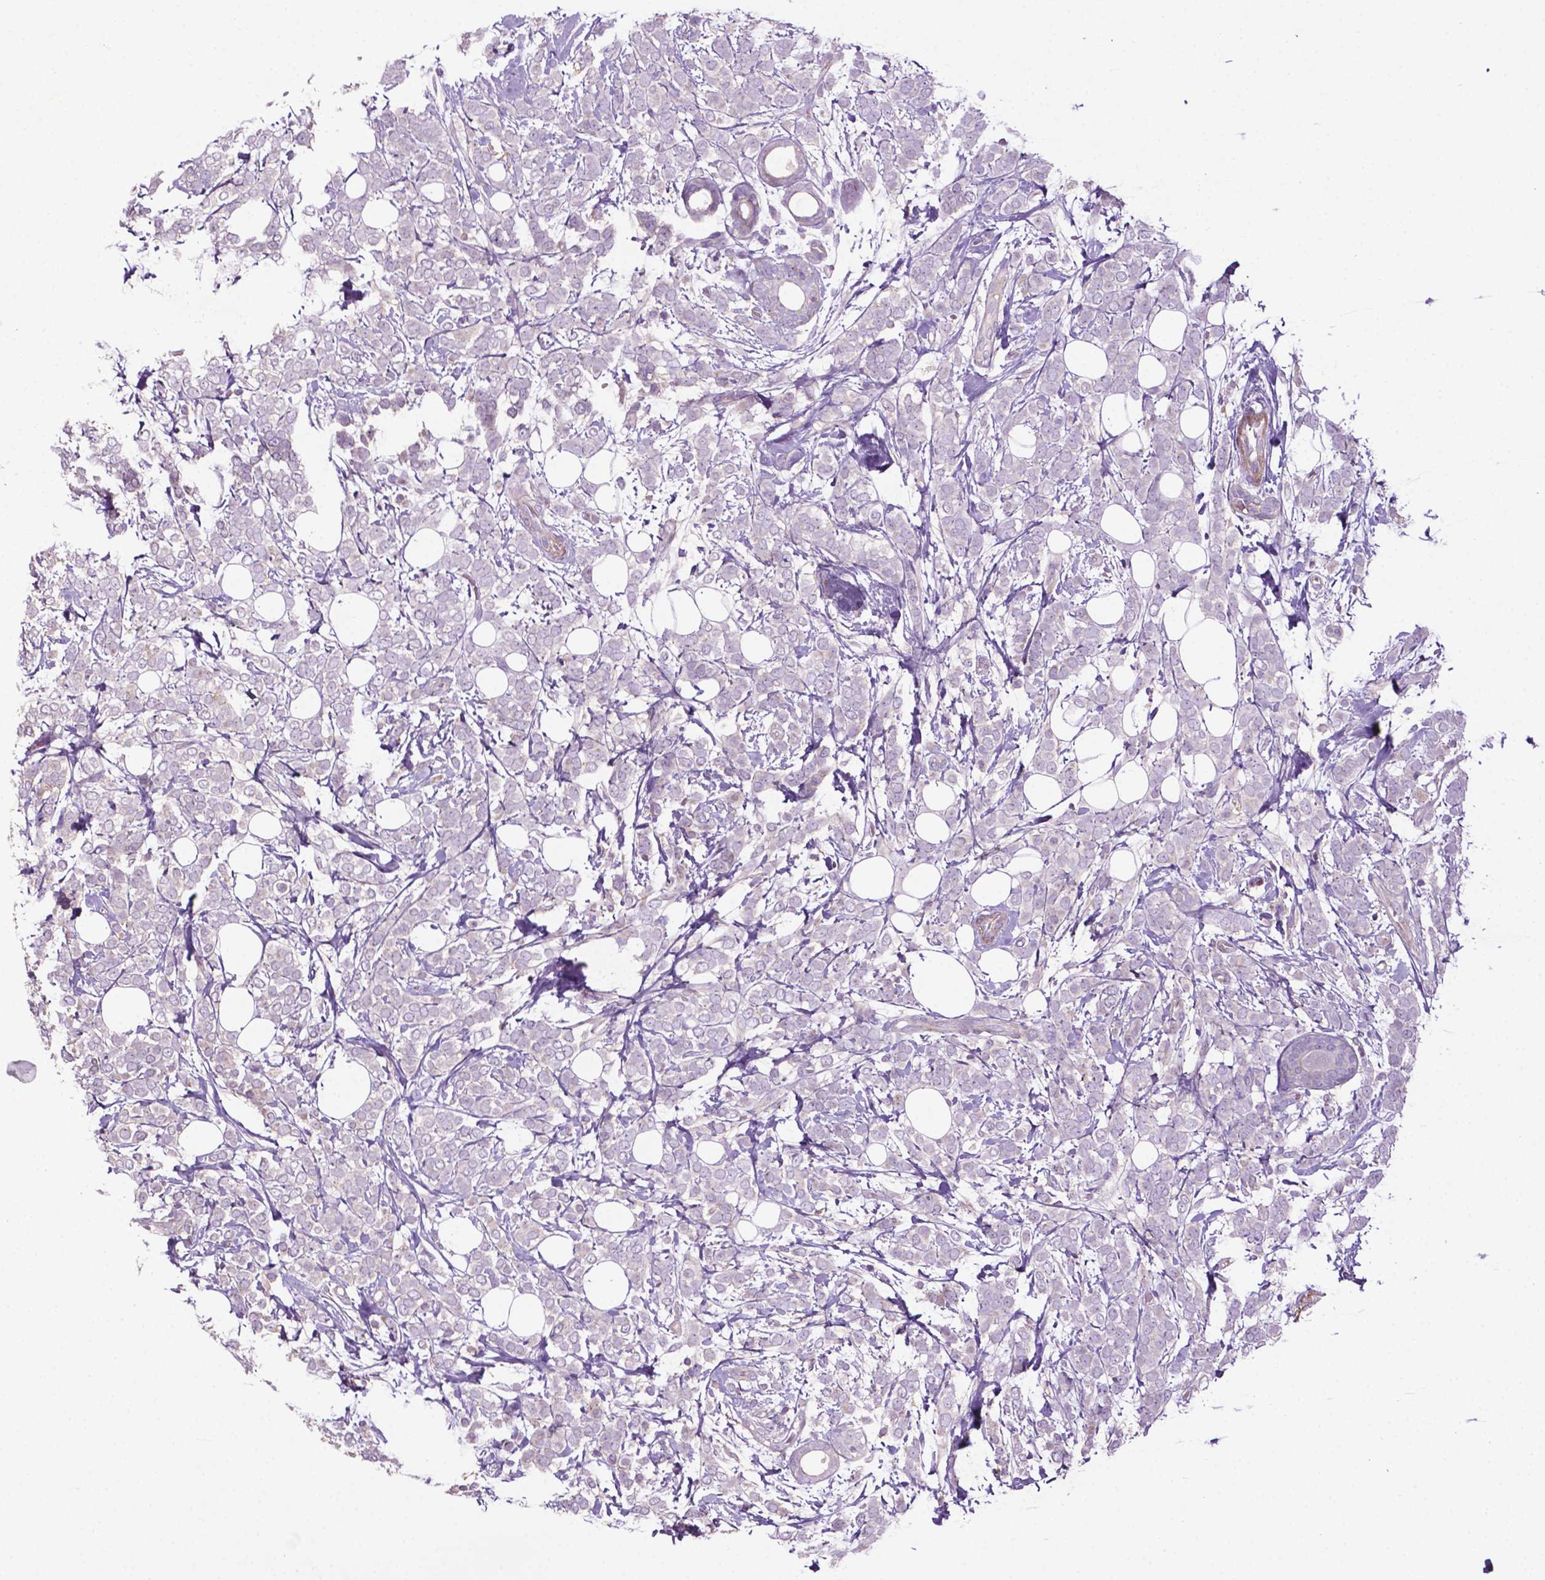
{"staining": {"intensity": "negative", "quantity": "none", "location": "none"}, "tissue": "breast cancer", "cell_type": "Tumor cells", "image_type": "cancer", "snomed": [{"axis": "morphology", "description": "Lobular carcinoma"}, {"axis": "topography", "description": "Breast"}], "caption": "Tumor cells show no significant expression in breast cancer. (Brightfield microscopy of DAB IHC at high magnification).", "gene": "BMP4", "patient": {"sex": "female", "age": 49}}